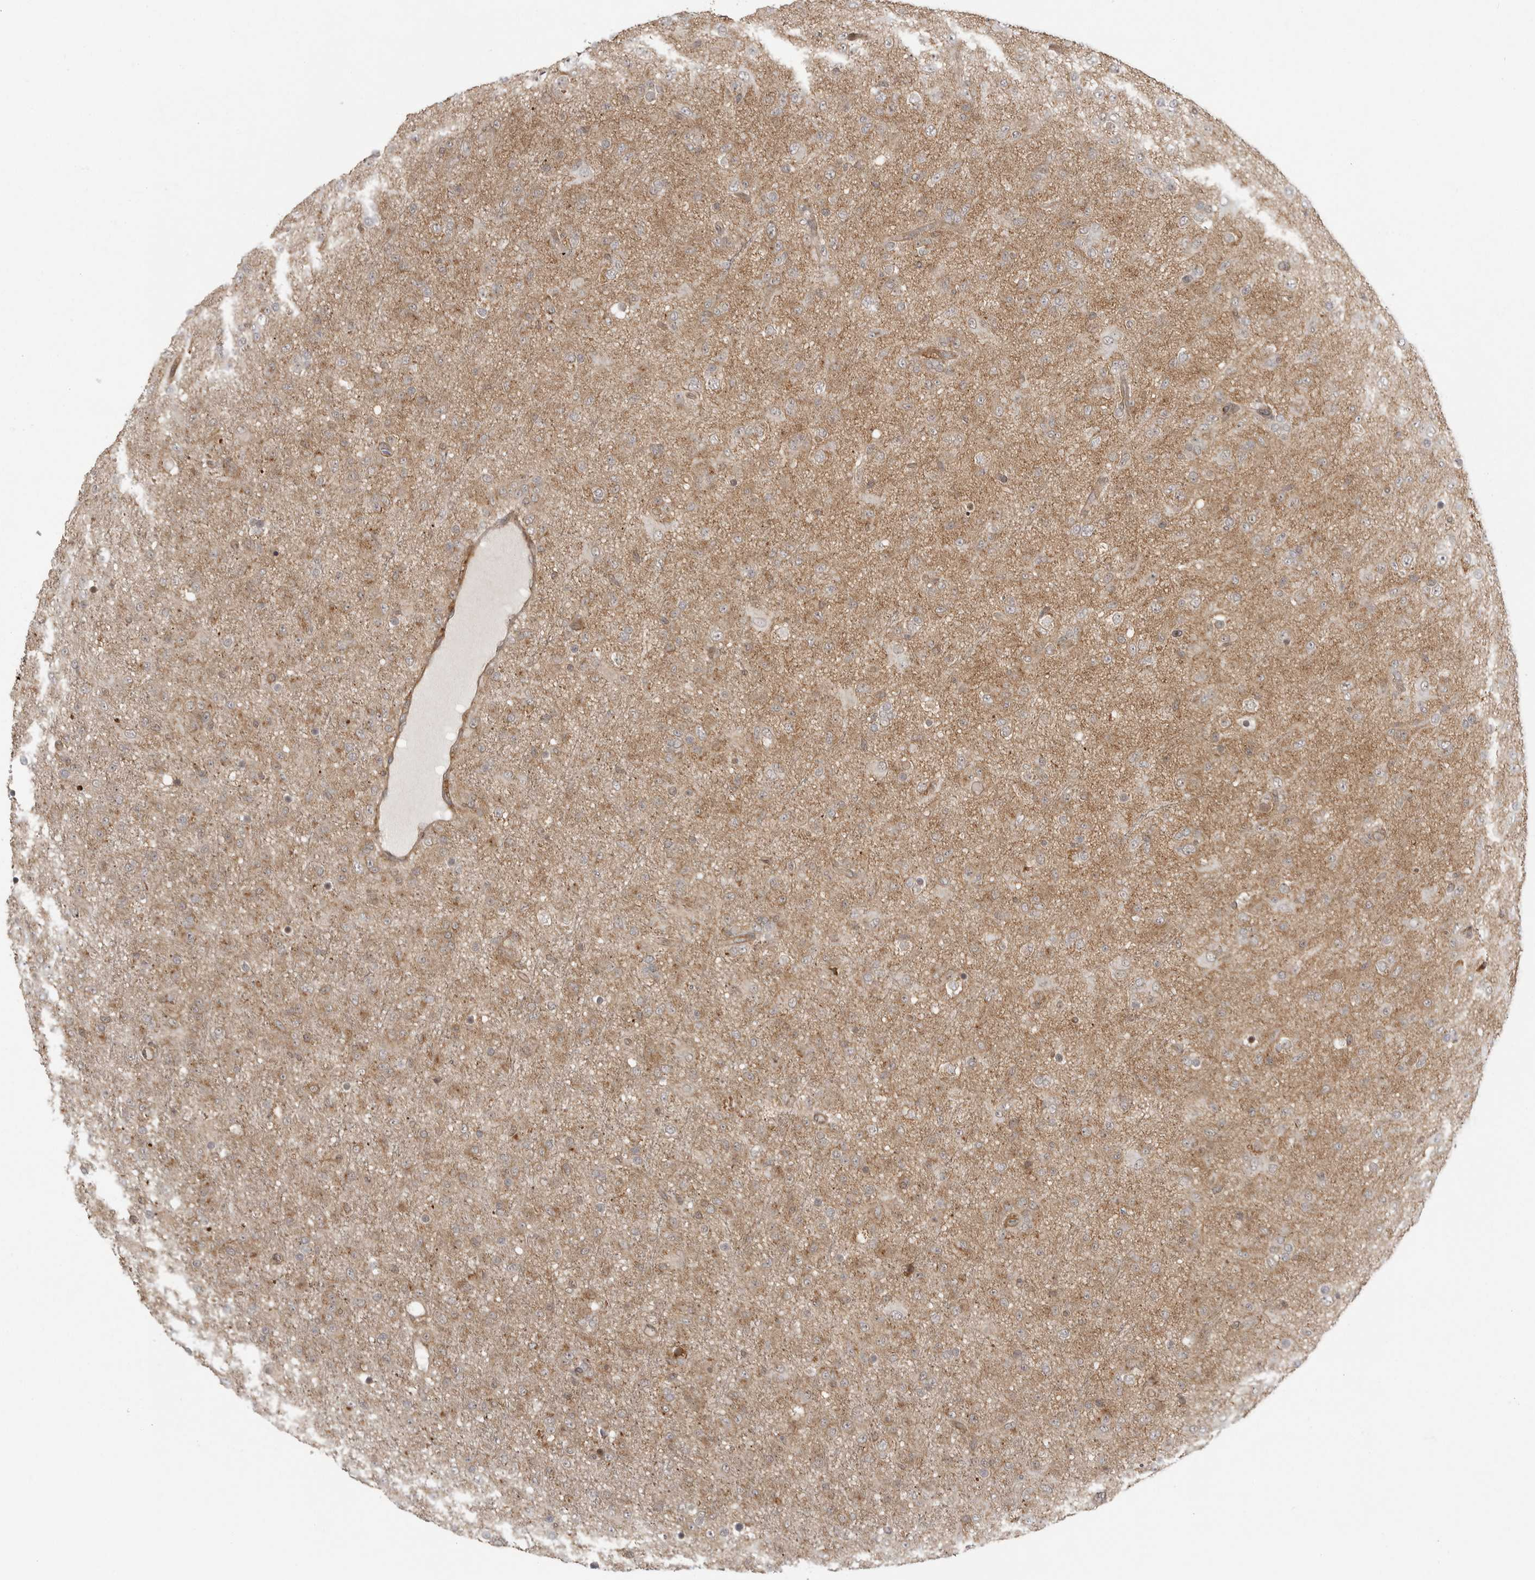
{"staining": {"intensity": "moderate", "quantity": "<25%", "location": "cytoplasmic/membranous"}, "tissue": "glioma", "cell_type": "Tumor cells", "image_type": "cancer", "snomed": [{"axis": "morphology", "description": "Glioma, malignant, Low grade"}, {"axis": "topography", "description": "Brain"}], "caption": "Immunohistochemical staining of glioma shows low levels of moderate cytoplasmic/membranous protein expression in about <25% of tumor cells. Nuclei are stained in blue.", "gene": "FAT3", "patient": {"sex": "male", "age": 65}}